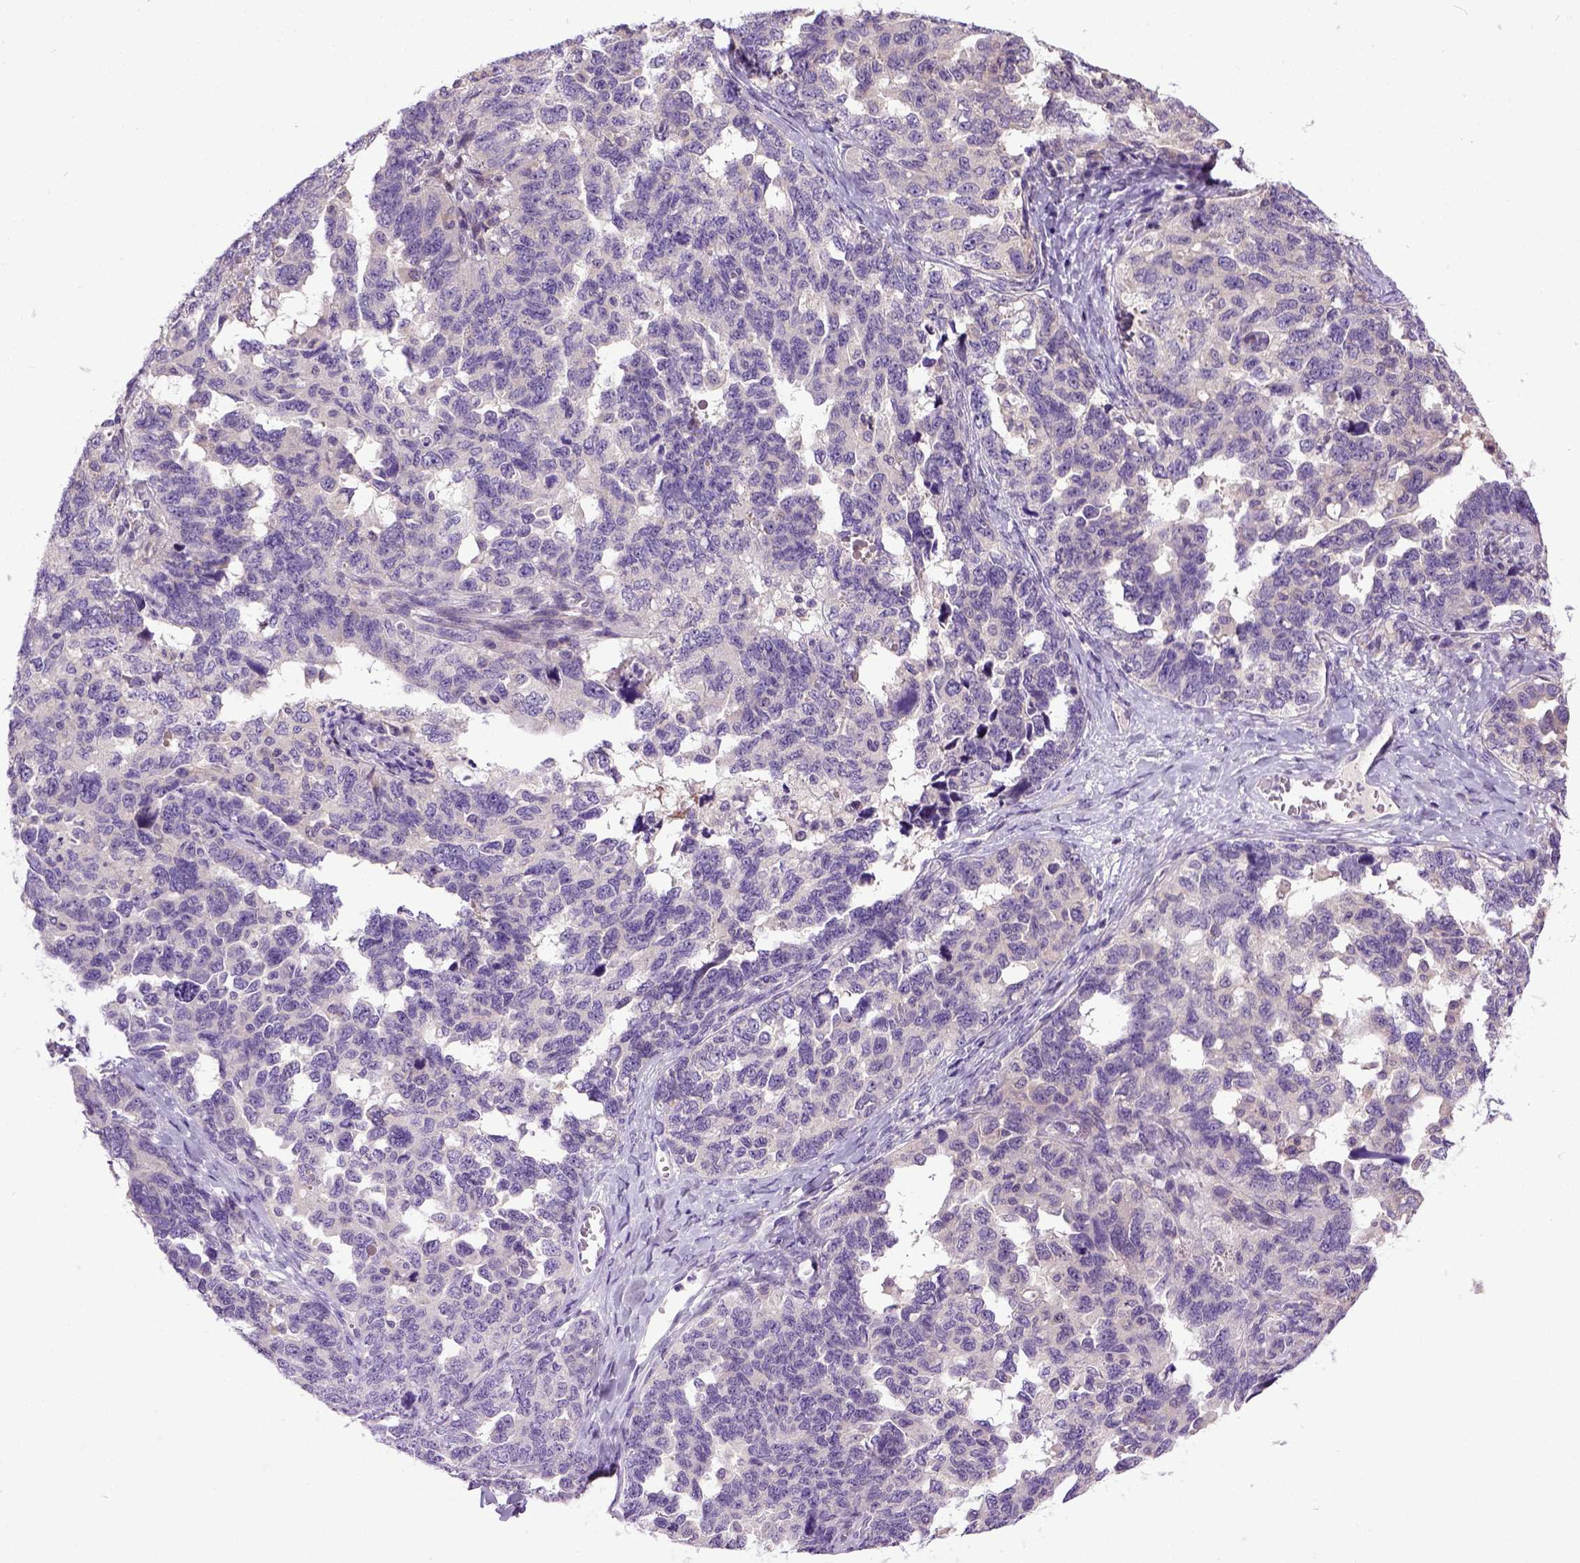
{"staining": {"intensity": "negative", "quantity": "none", "location": "none"}, "tissue": "ovarian cancer", "cell_type": "Tumor cells", "image_type": "cancer", "snomed": [{"axis": "morphology", "description": "Cystadenocarcinoma, serous, NOS"}, {"axis": "topography", "description": "Ovary"}], "caption": "The image reveals no staining of tumor cells in ovarian cancer. The staining is performed using DAB brown chromogen with nuclei counter-stained in using hematoxylin.", "gene": "NEK5", "patient": {"sex": "female", "age": 69}}